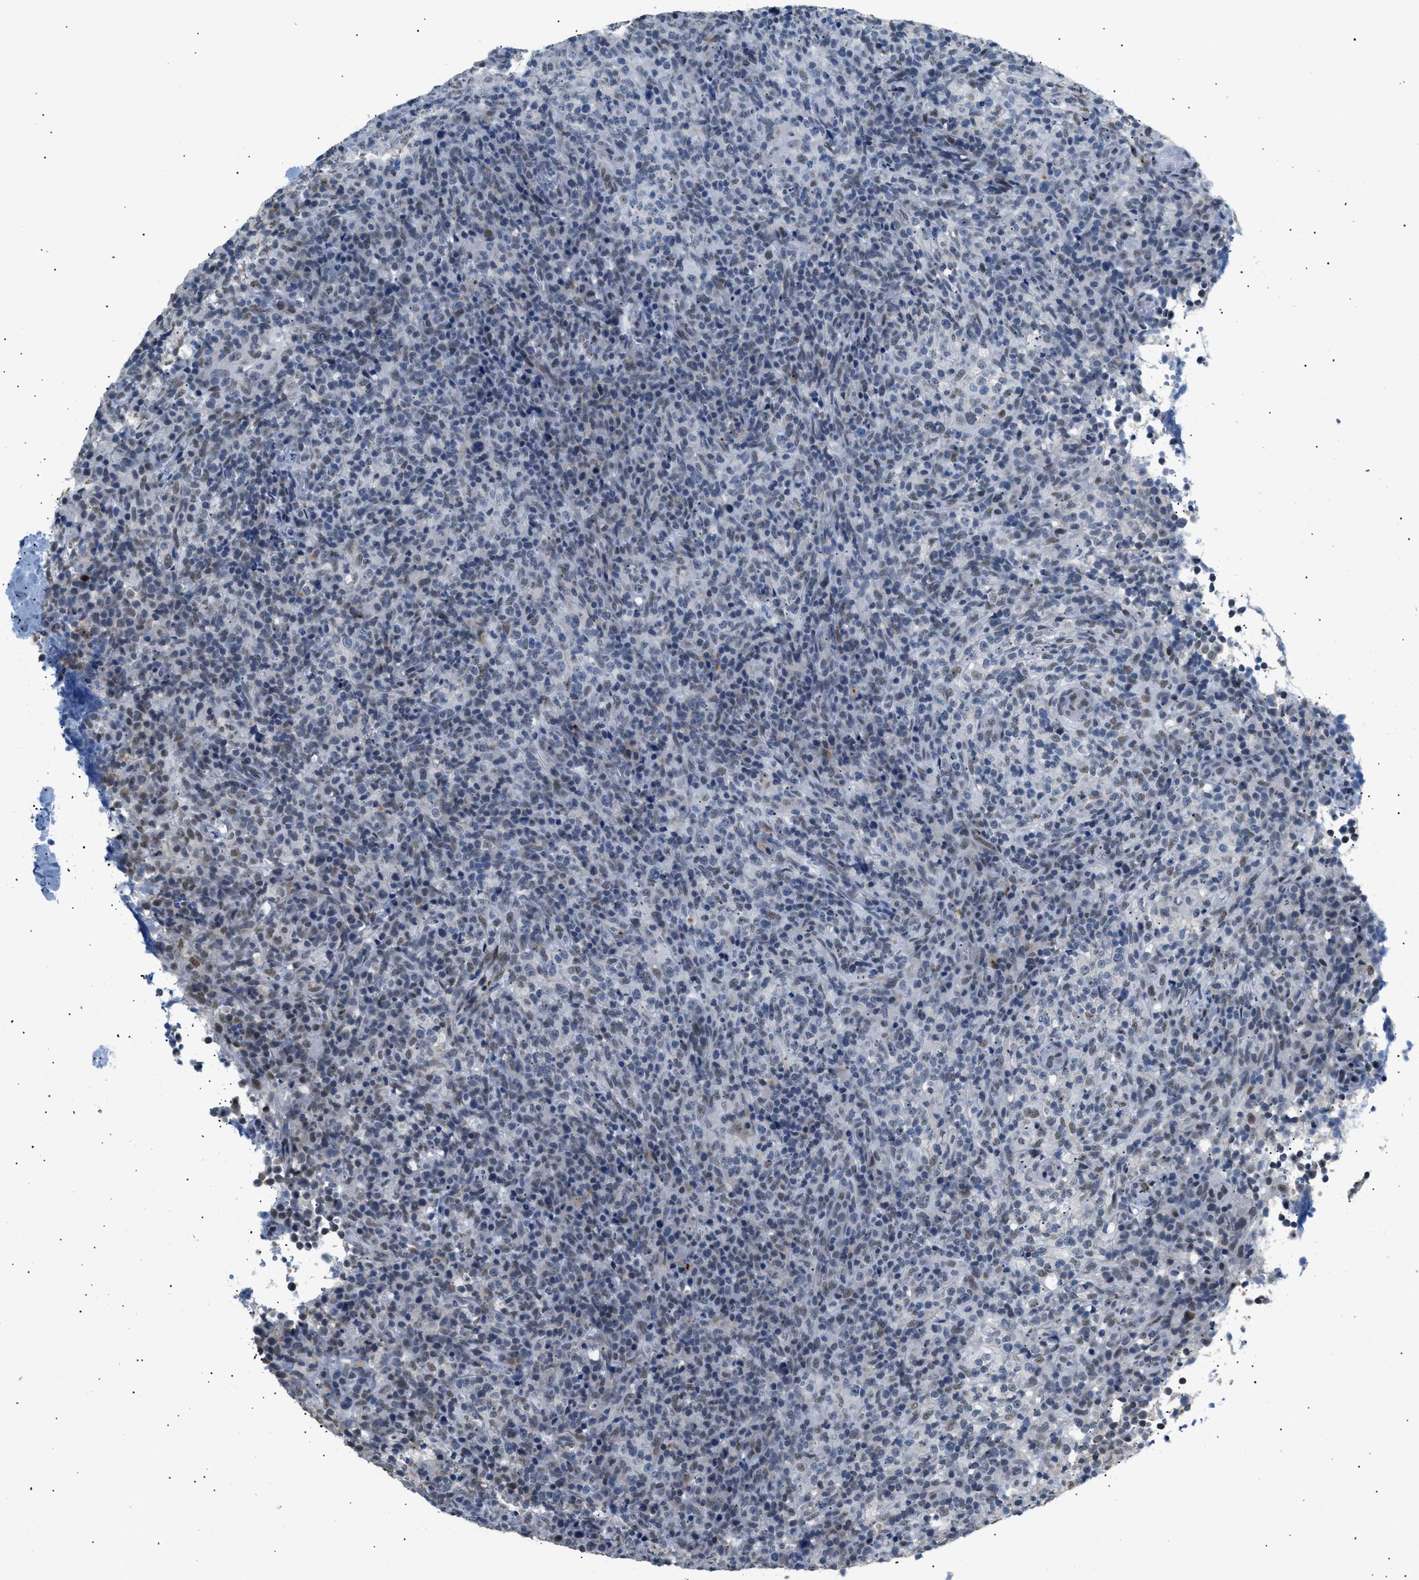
{"staining": {"intensity": "weak", "quantity": "<25%", "location": "nuclear"}, "tissue": "lymphoma", "cell_type": "Tumor cells", "image_type": "cancer", "snomed": [{"axis": "morphology", "description": "Malignant lymphoma, non-Hodgkin's type, High grade"}, {"axis": "topography", "description": "Lymph node"}], "caption": "An immunohistochemistry histopathology image of high-grade malignant lymphoma, non-Hodgkin's type is shown. There is no staining in tumor cells of high-grade malignant lymphoma, non-Hodgkin's type. Nuclei are stained in blue.", "gene": "KCNC3", "patient": {"sex": "female", "age": 76}}